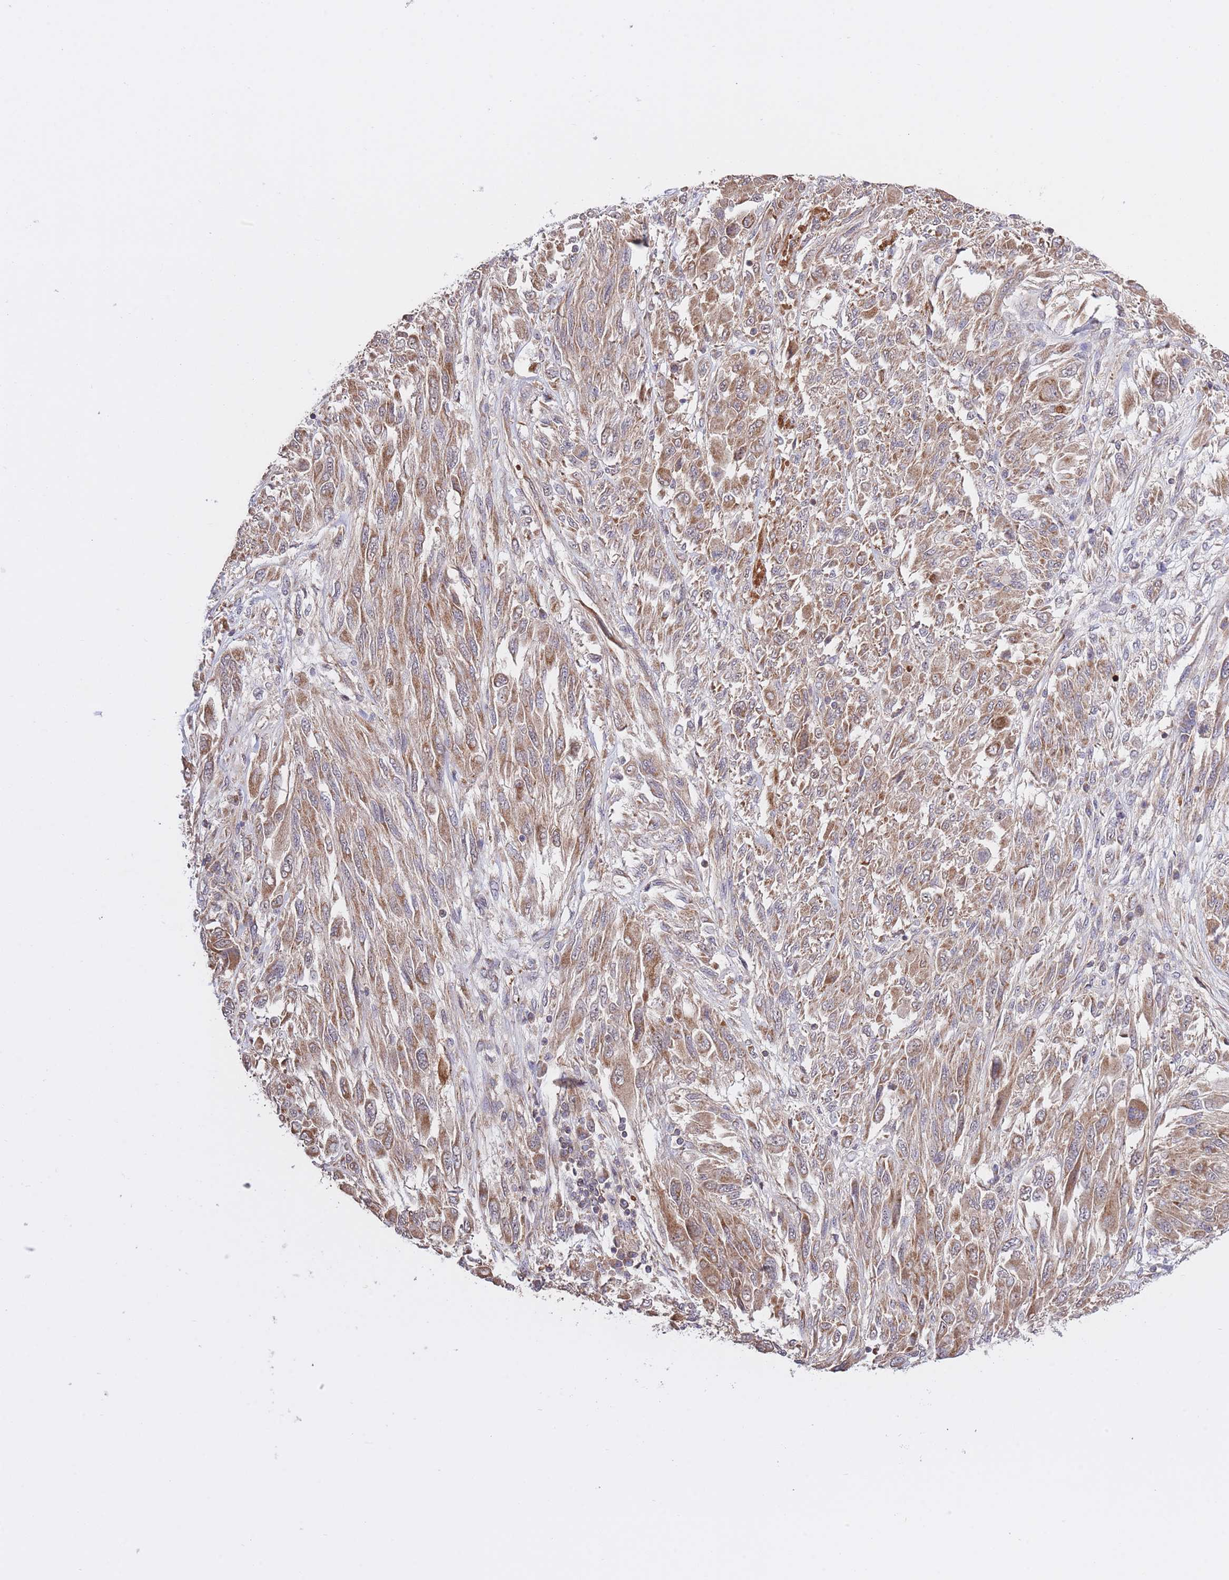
{"staining": {"intensity": "moderate", "quantity": ">75%", "location": "cytoplasmic/membranous"}, "tissue": "melanoma", "cell_type": "Tumor cells", "image_type": "cancer", "snomed": [{"axis": "morphology", "description": "Malignant melanoma, NOS"}, {"axis": "topography", "description": "Skin"}], "caption": "A high-resolution image shows IHC staining of malignant melanoma, which shows moderate cytoplasmic/membranous expression in about >75% of tumor cells.", "gene": "ATP13A2", "patient": {"sex": "female", "age": 91}}